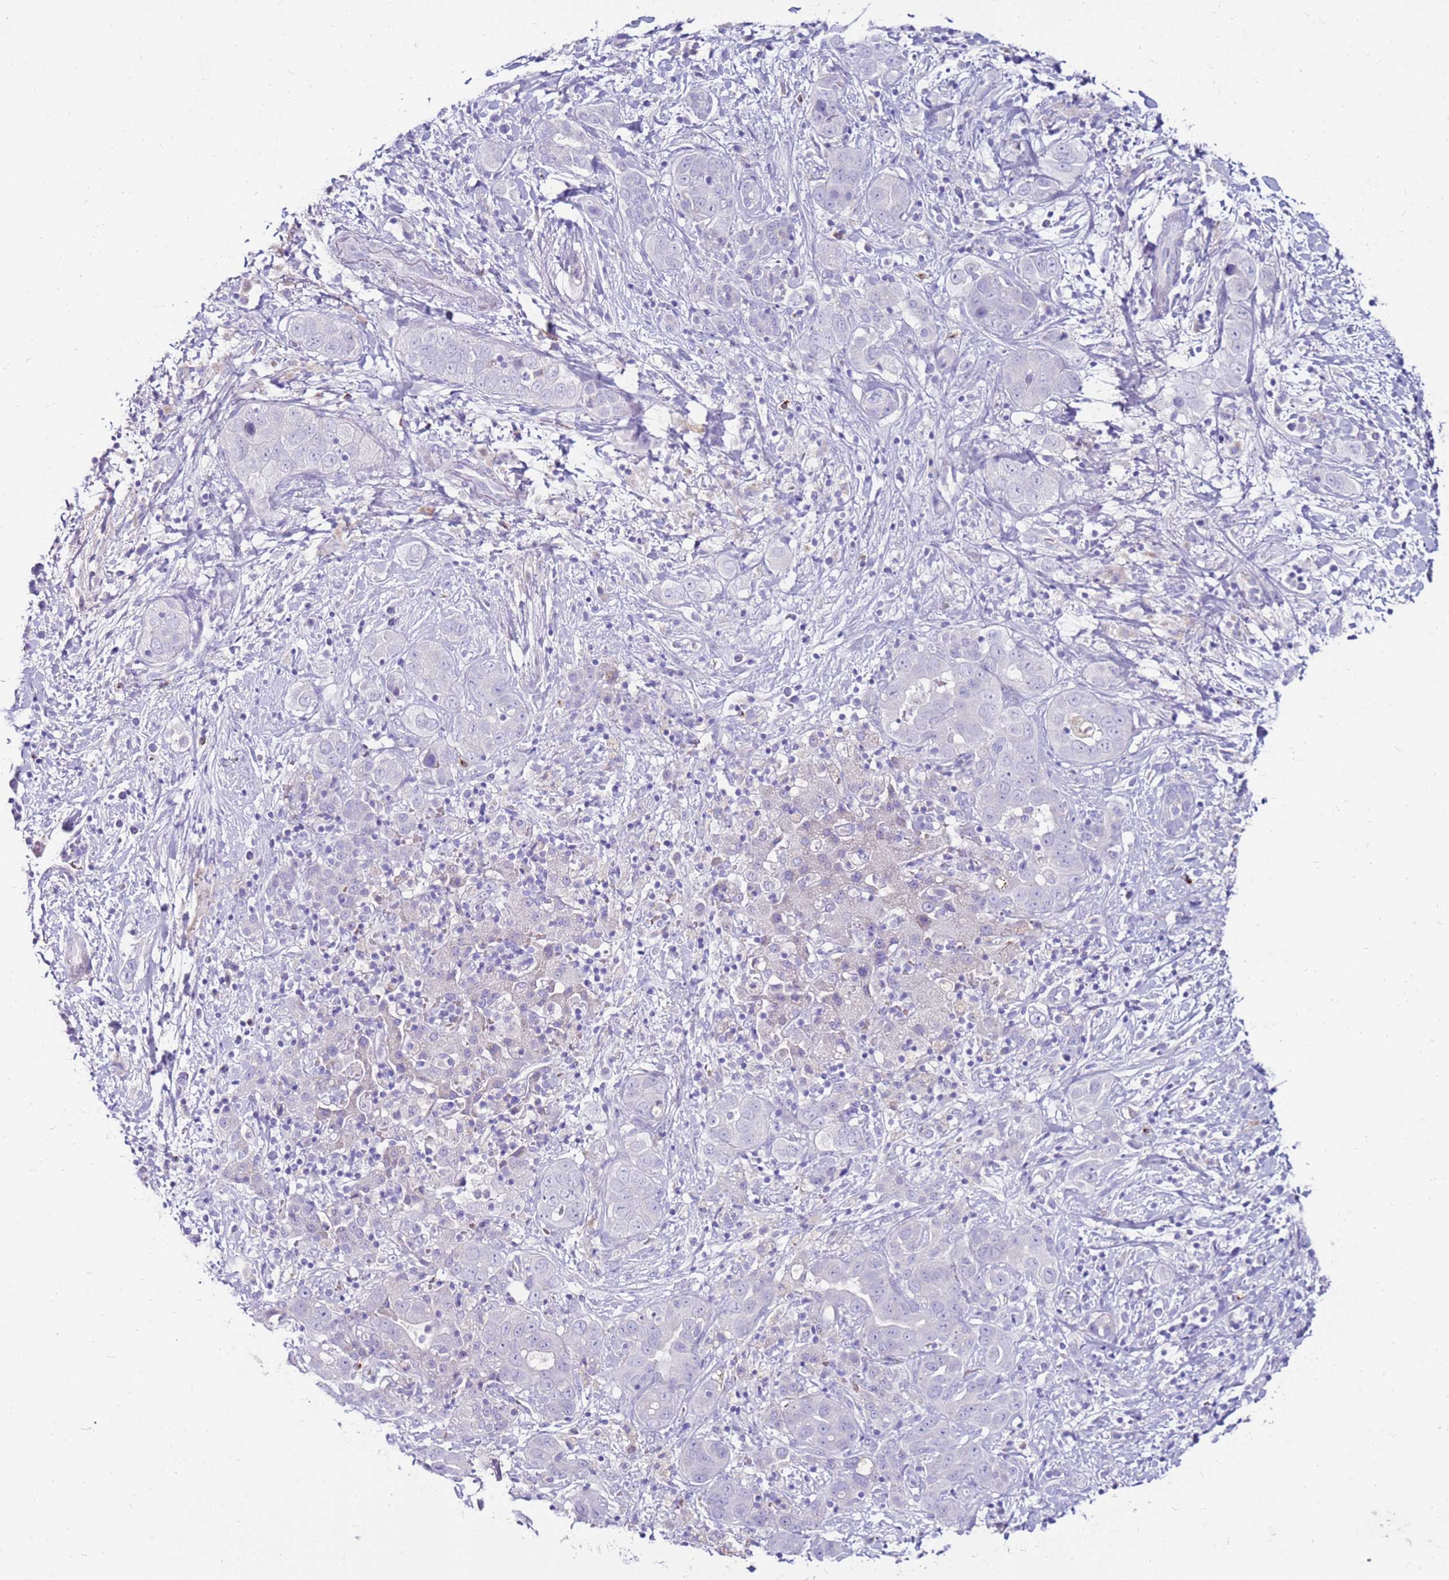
{"staining": {"intensity": "negative", "quantity": "none", "location": "none"}, "tissue": "liver cancer", "cell_type": "Tumor cells", "image_type": "cancer", "snomed": [{"axis": "morphology", "description": "Cholangiocarcinoma"}, {"axis": "topography", "description": "Liver"}], "caption": "An IHC micrograph of liver cancer is shown. There is no staining in tumor cells of liver cancer.", "gene": "EVPLL", "patient": {"sex": "female", "age": 52}}